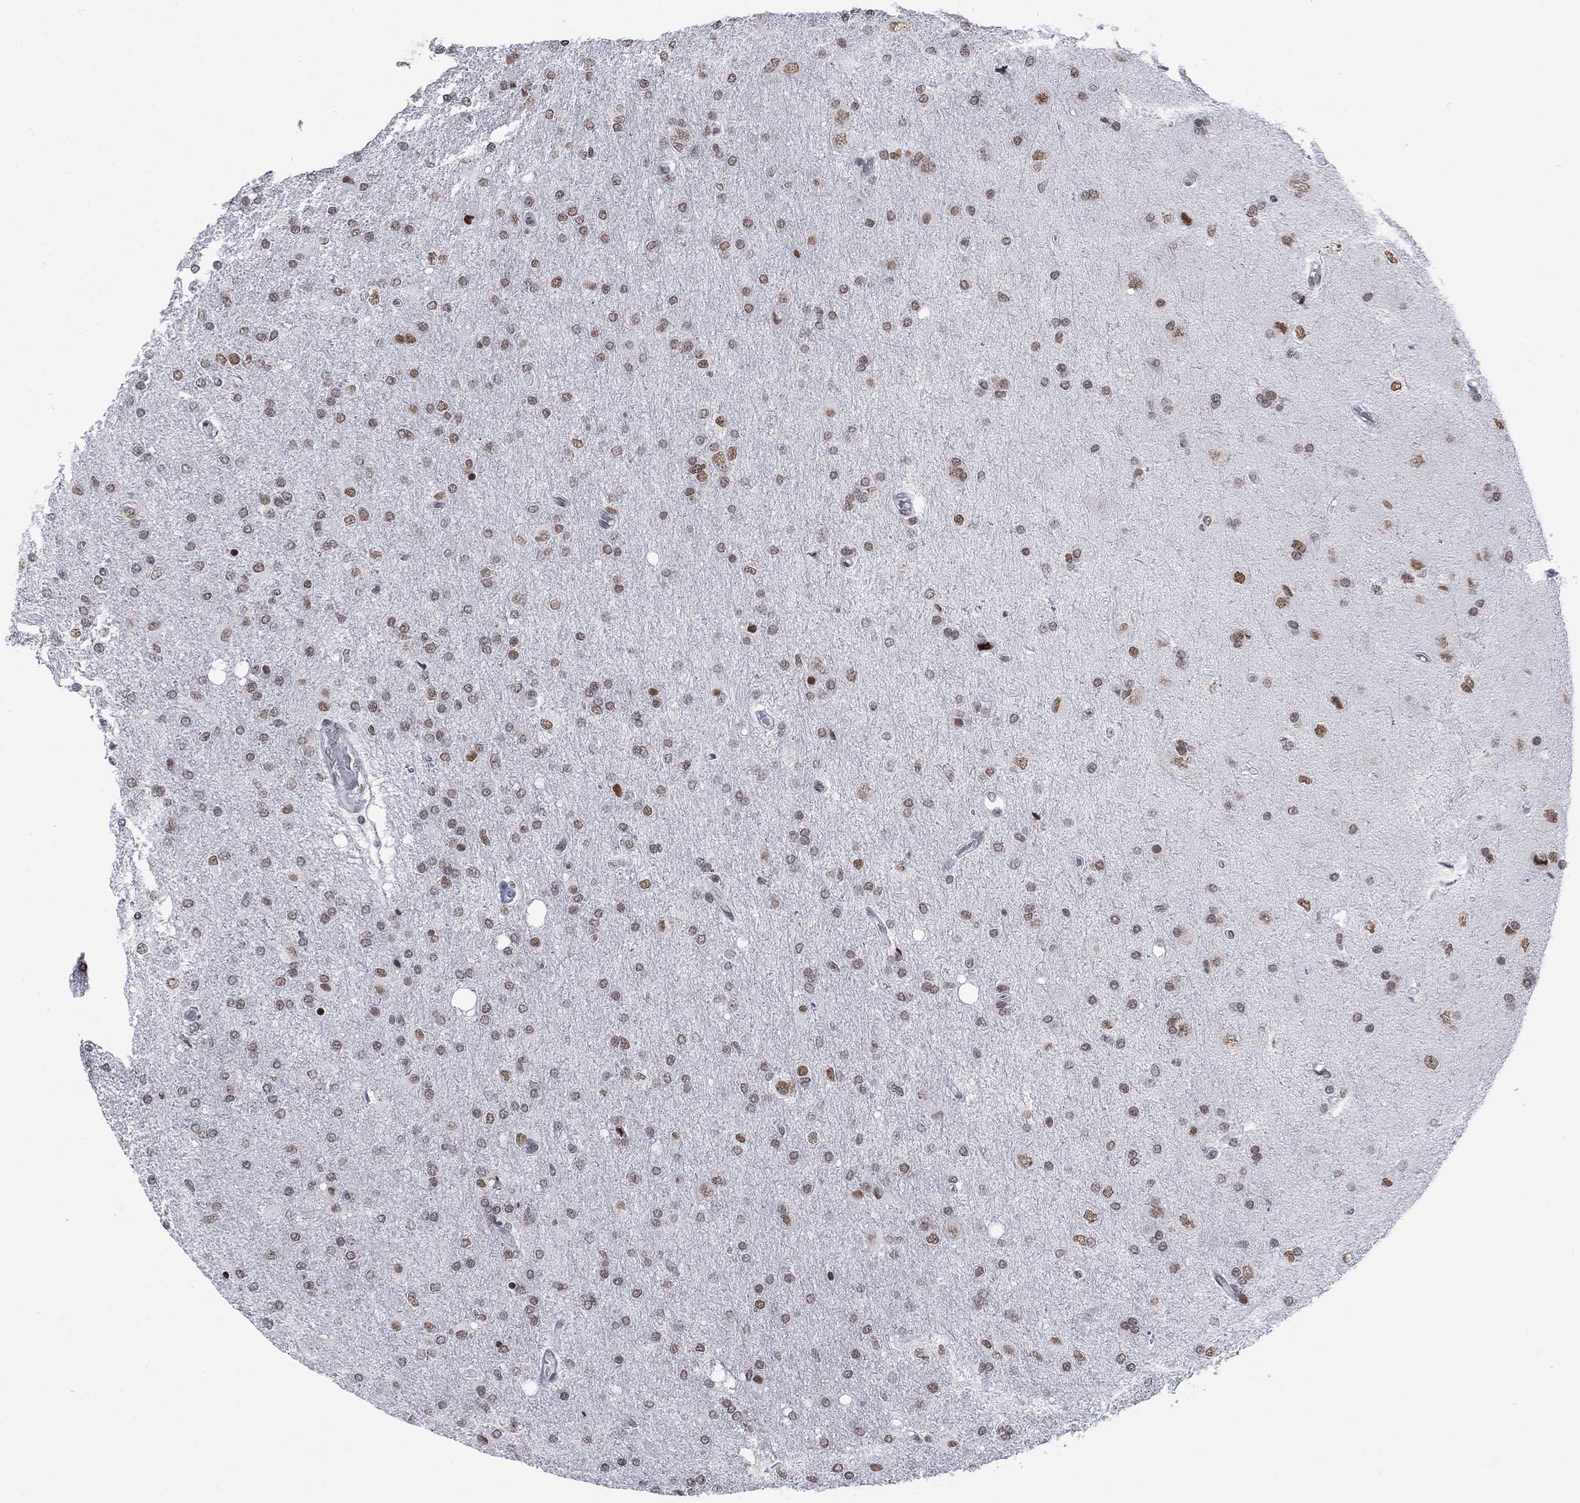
{"staining": {"intensity": "moderate", "quantity": ">75%", "location": "nuclear"}, "tissue": "glioma", "cell_type": "Tumor cells", "image_type": "cancer", "snomed": [{"axis": "morphology", "description": "Glioma, malignant, High grade"}, {"axis": "topography", "description": "Cerebral cortex"}], "caption": "IHC (DAB) staining of glioma demonstrates moderate nuclear protein staining in about >75% of tumor cells. (DAB (3,3'-diaminobenzidine) = brown stain, brightfield microscopy at high magnification).", "gene": "NPAS3", "patient": {"sex": "male", "age": 70}}